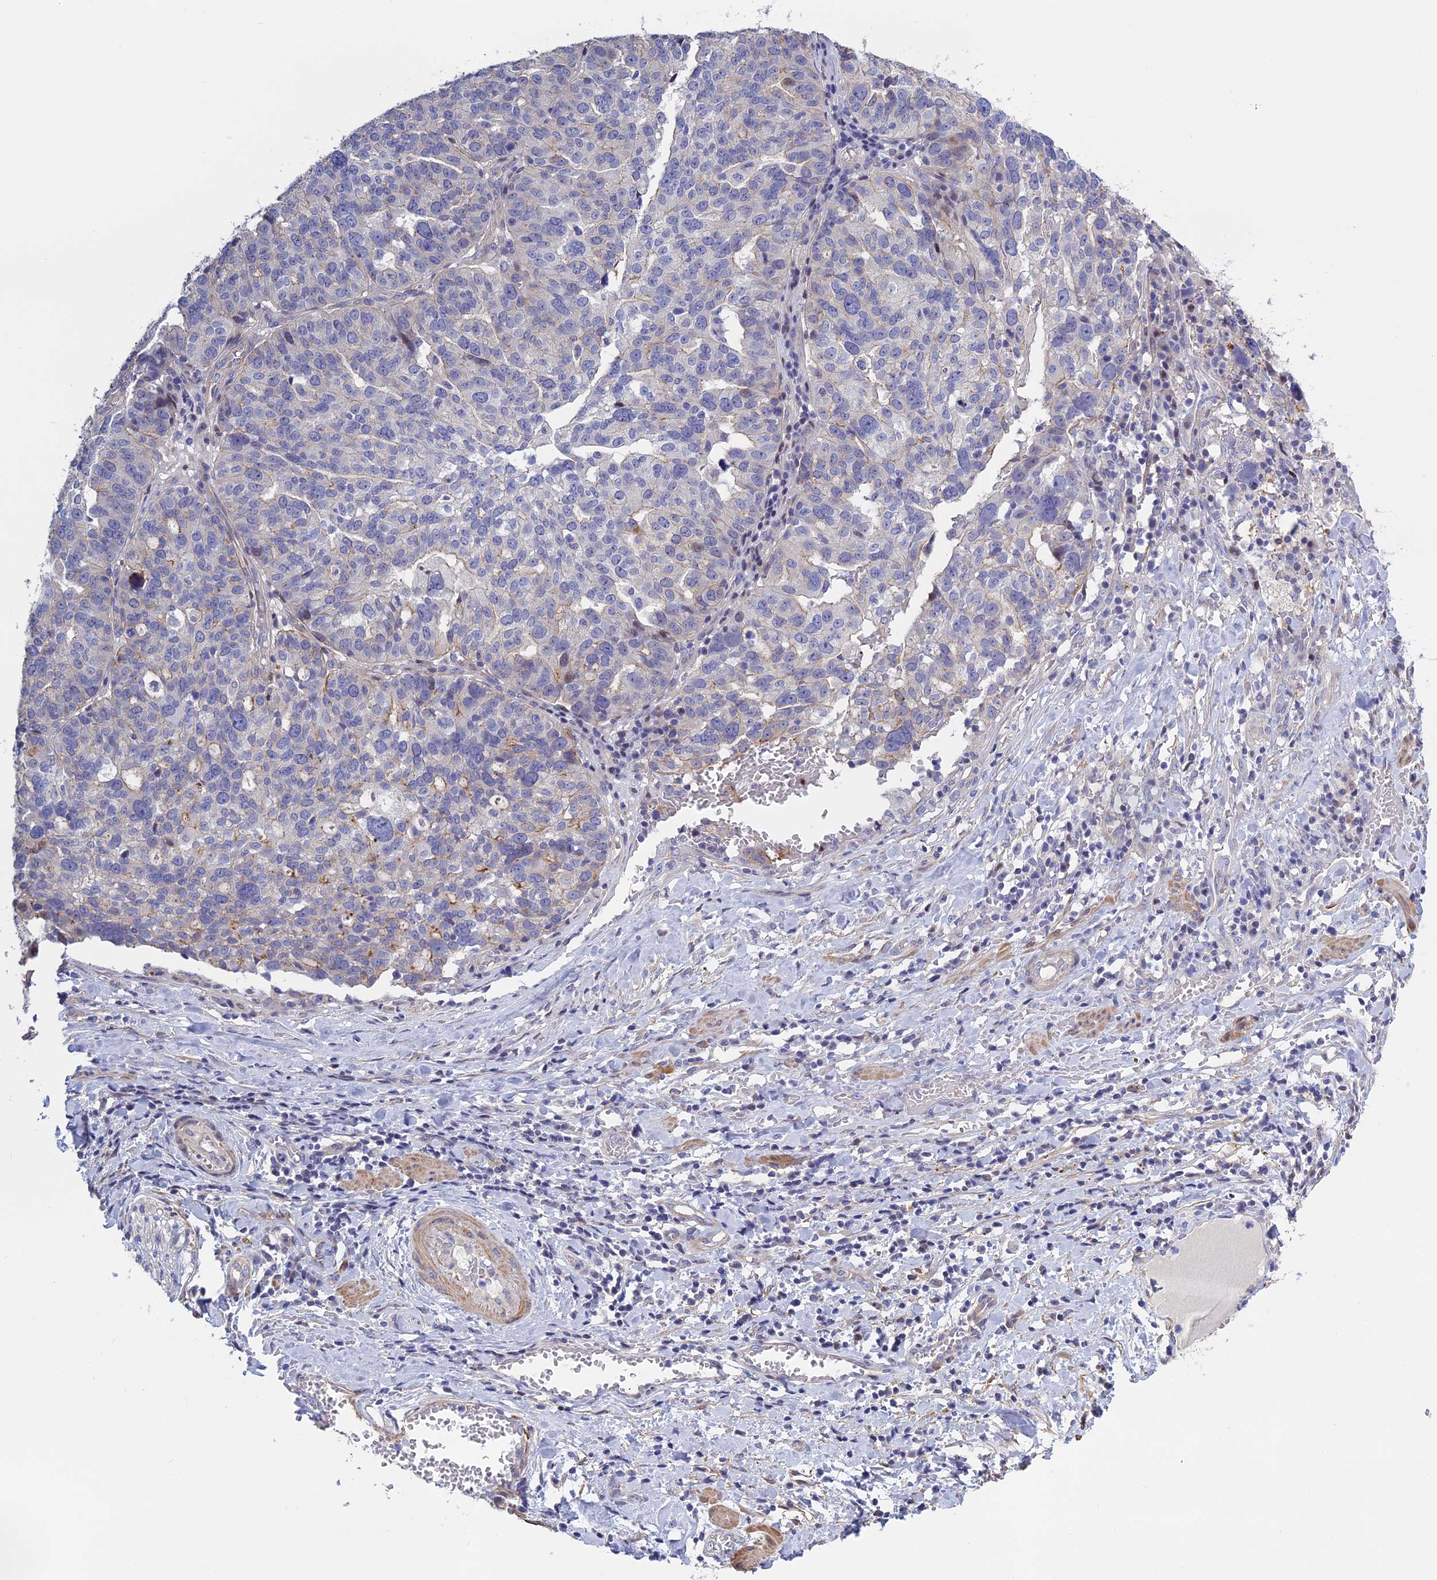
{"staining": {"intensity": "weak", "quantity": "<25%", "location": "cytoplasmic/membranous"}, "tissue": "ovarian cancer", "cell_type": "Tumor cells", "image_type": "cancer", "snomed": [{"axis": "morphology", "description": "Cystadenocarcinoma, serous, NOS"}, {"axis": "topography", "description": "Ovary"}], "caption": "IHC of human ovarian serous cystadenocarcinoma displays no expression in tumor cells. The staining is performed using DAB brown chromogen with nuclei counter-stained in using hematoxylin.", "gene": "LZTS2", "patient": {"sex": "female", "age": 59}}